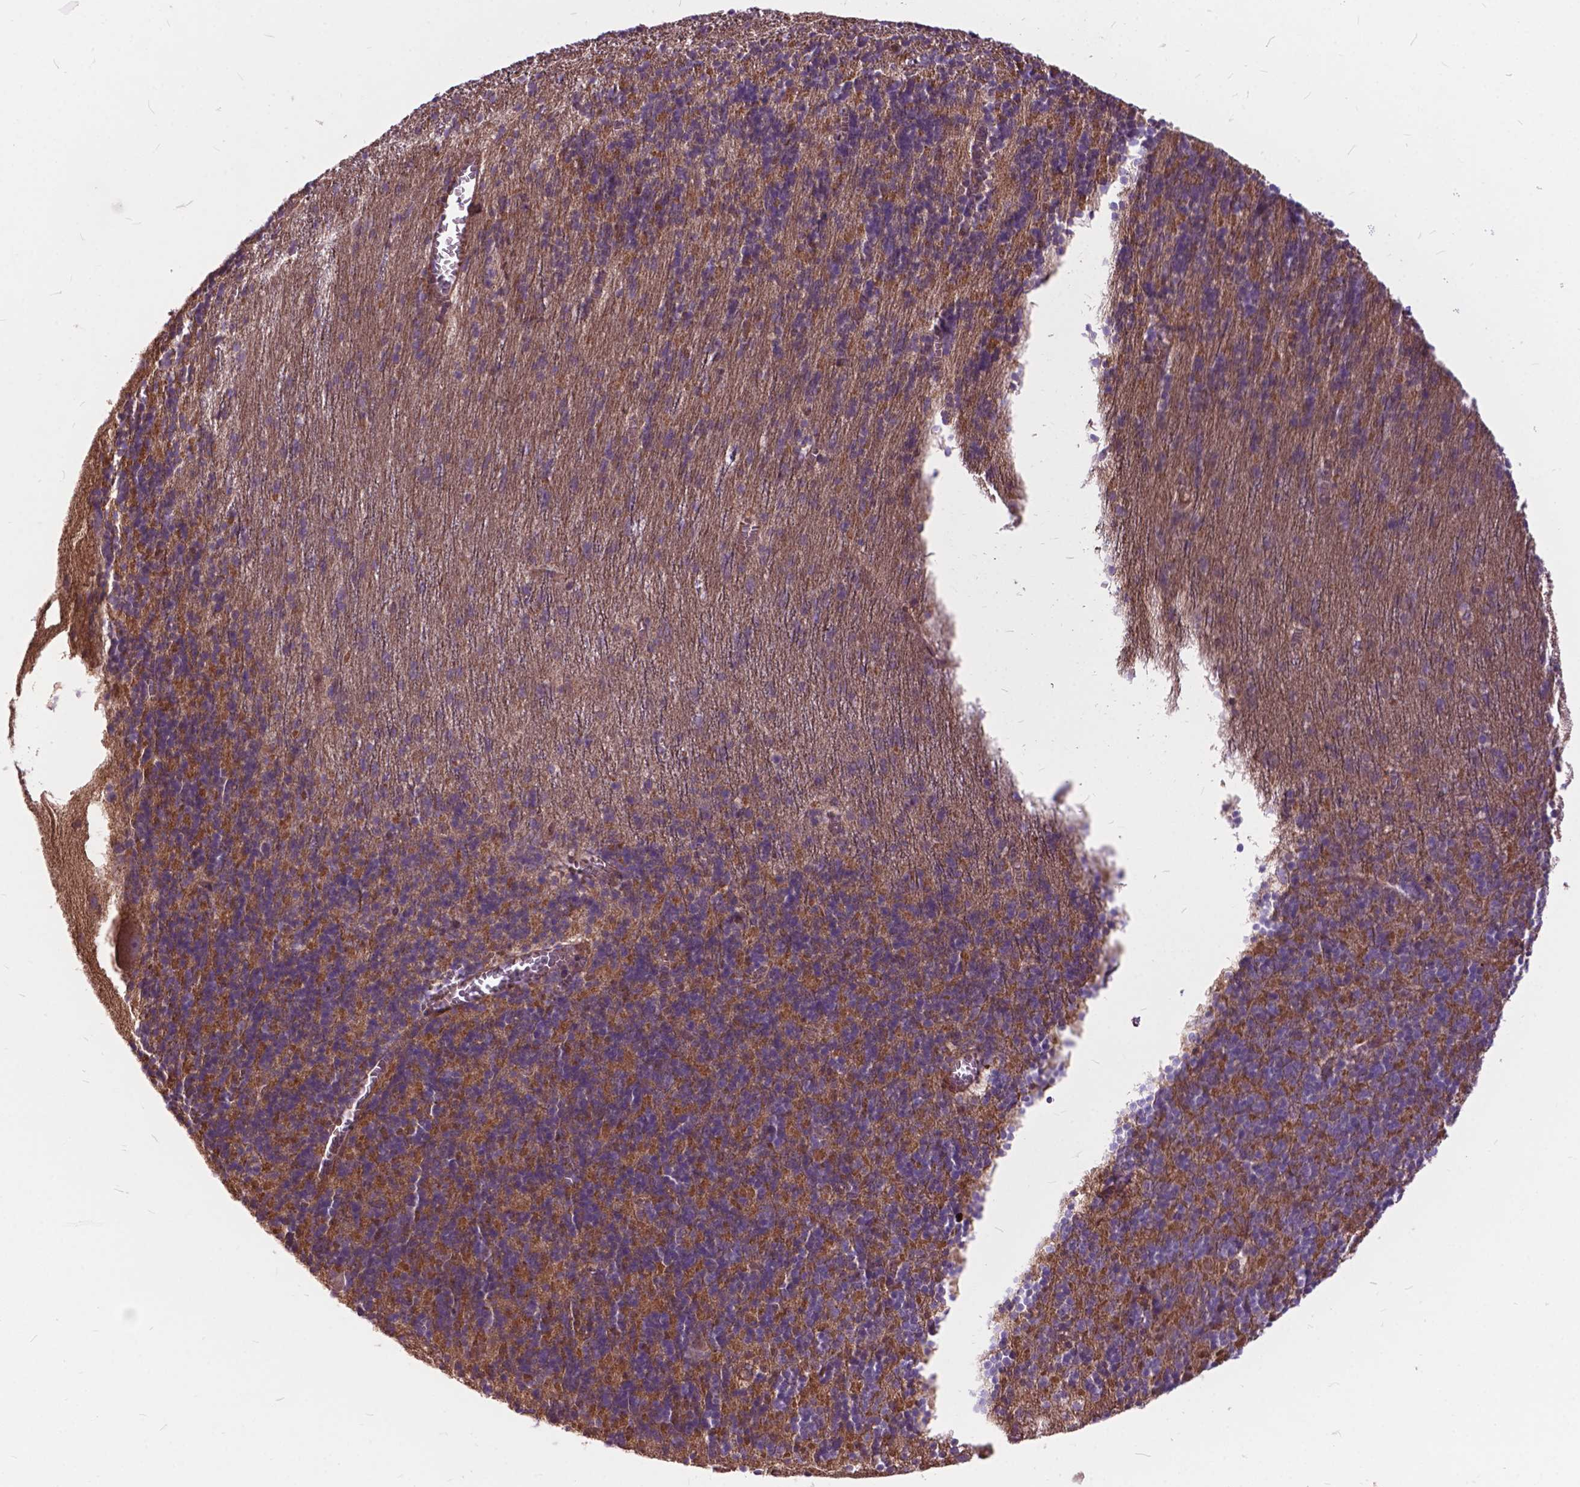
{"staining": {"intensity": "moderate", "quantity": ">75%", "location": "cytoplasmic/membranous"}, "tissue": "cerebellum", "cell_type": "Cells in granular layer", "image_type": "normal", "snomed": [{"axis": "morphology", "description": "Normal tissue, NOS"}, {"axis": "topography", "description": "Cerebellum"}], "caption": "The immunohistochemical stain highlights moderate cytoplasmic/membranous positivity in cells in granular layer of unremarkable cerebellum. (Stains: DAB in brown, nuclei in blue, Microscopy: brightfield microscopy at high magnification).", "gene": "FLT4", "patient": {"sex": "male", "age": 70}}